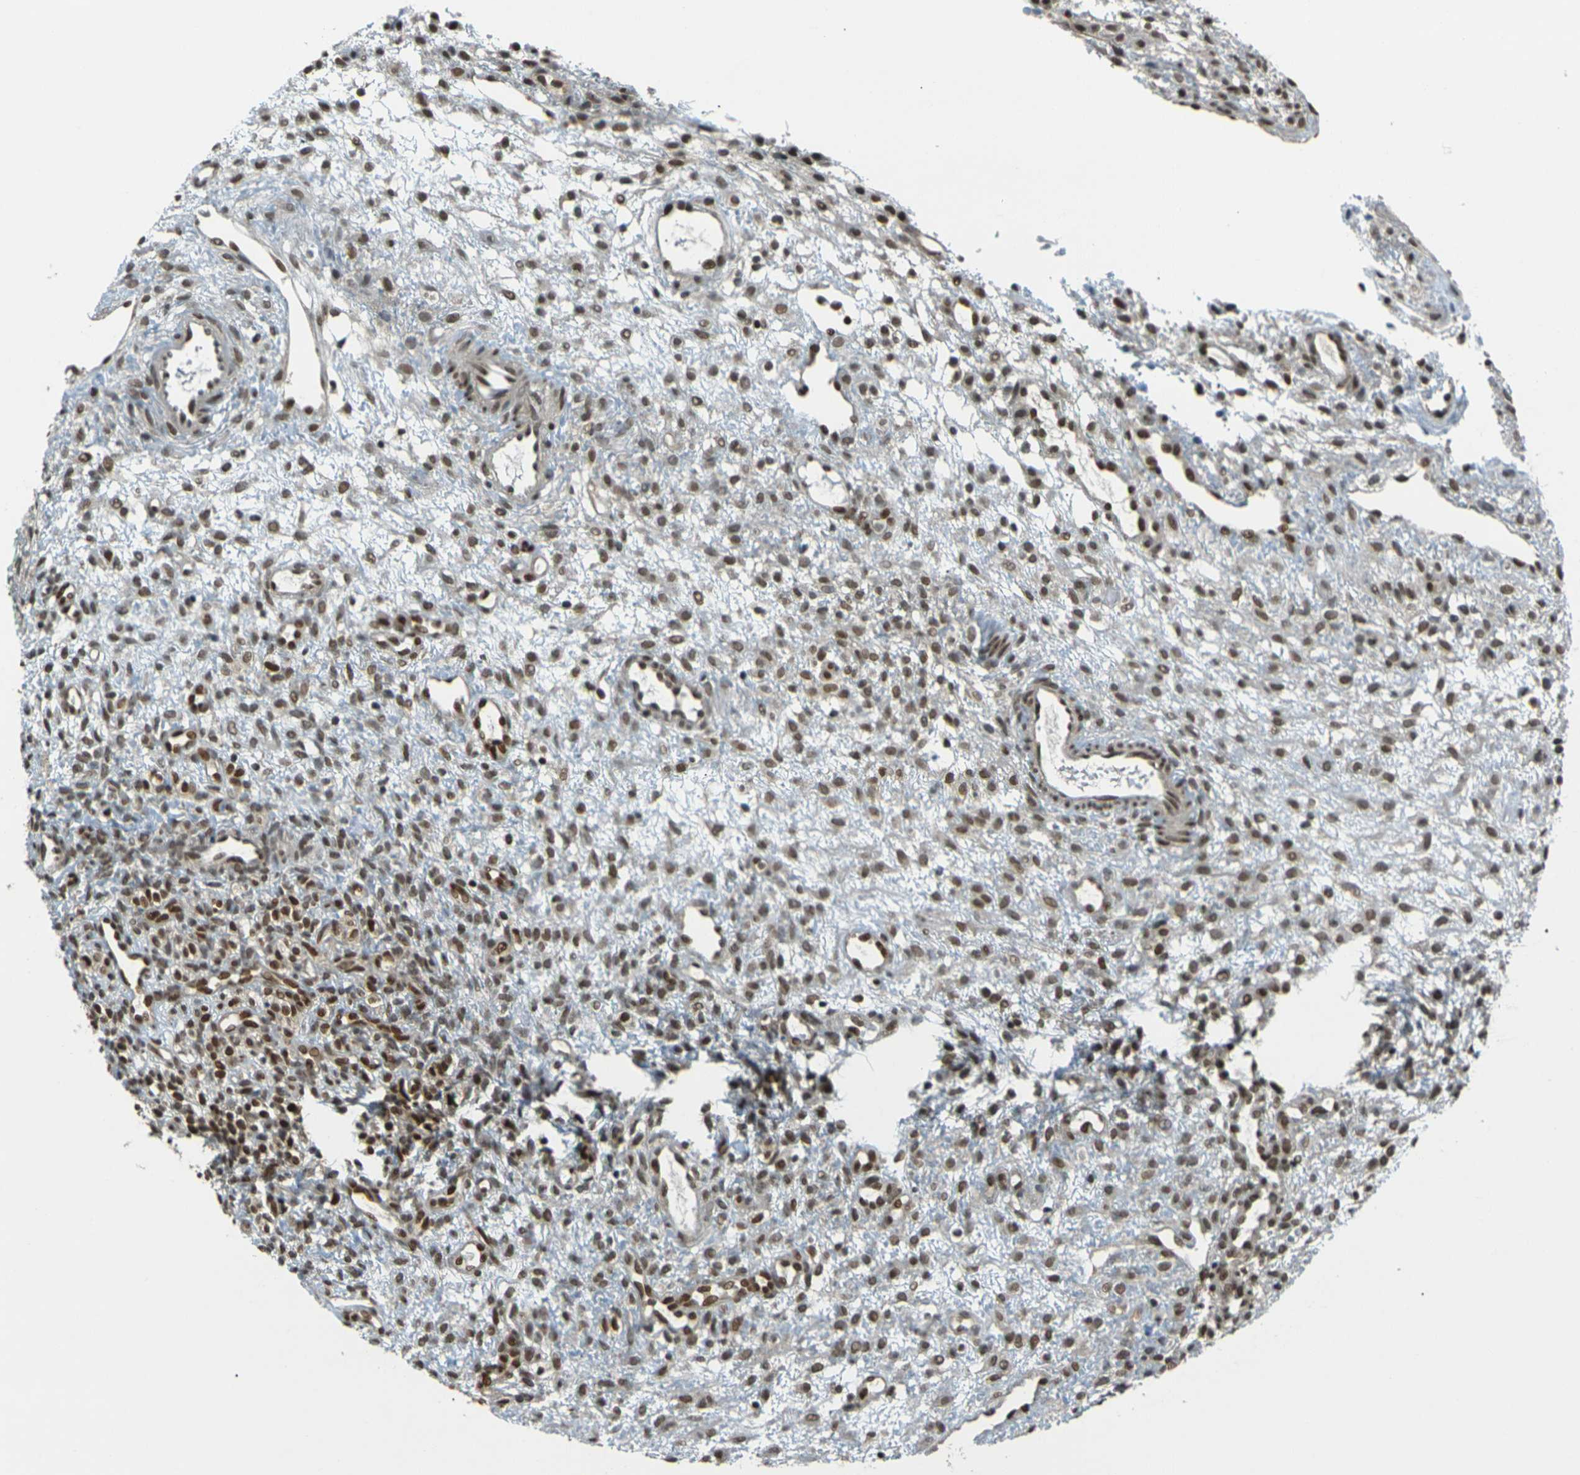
{"staining": {"intensity": "moderate", "quantity": ">75%", "location": "nuclear"}, "tissue": "ovary", "cell_type": "Ovarian stroma cells", "image_type": "normal", "snomed": [{"axis": "morphology", "description": "Normal tissue, NOS"}, {"axis": "morphology", "description": "Cyst, NOS"}, {"axis": "topography", "description": "Ovary"}], "caption": "Immunohistochemical staining of unremarkable human ovary reveals moderate nuclear protein expression in approximately >75% of ovarian stroma cells. (DAB IHC, brown staining for protein, blue staining for nuclei).", "gene": "NHEJ1", "patient": {"sex": "female", "age": 18}}